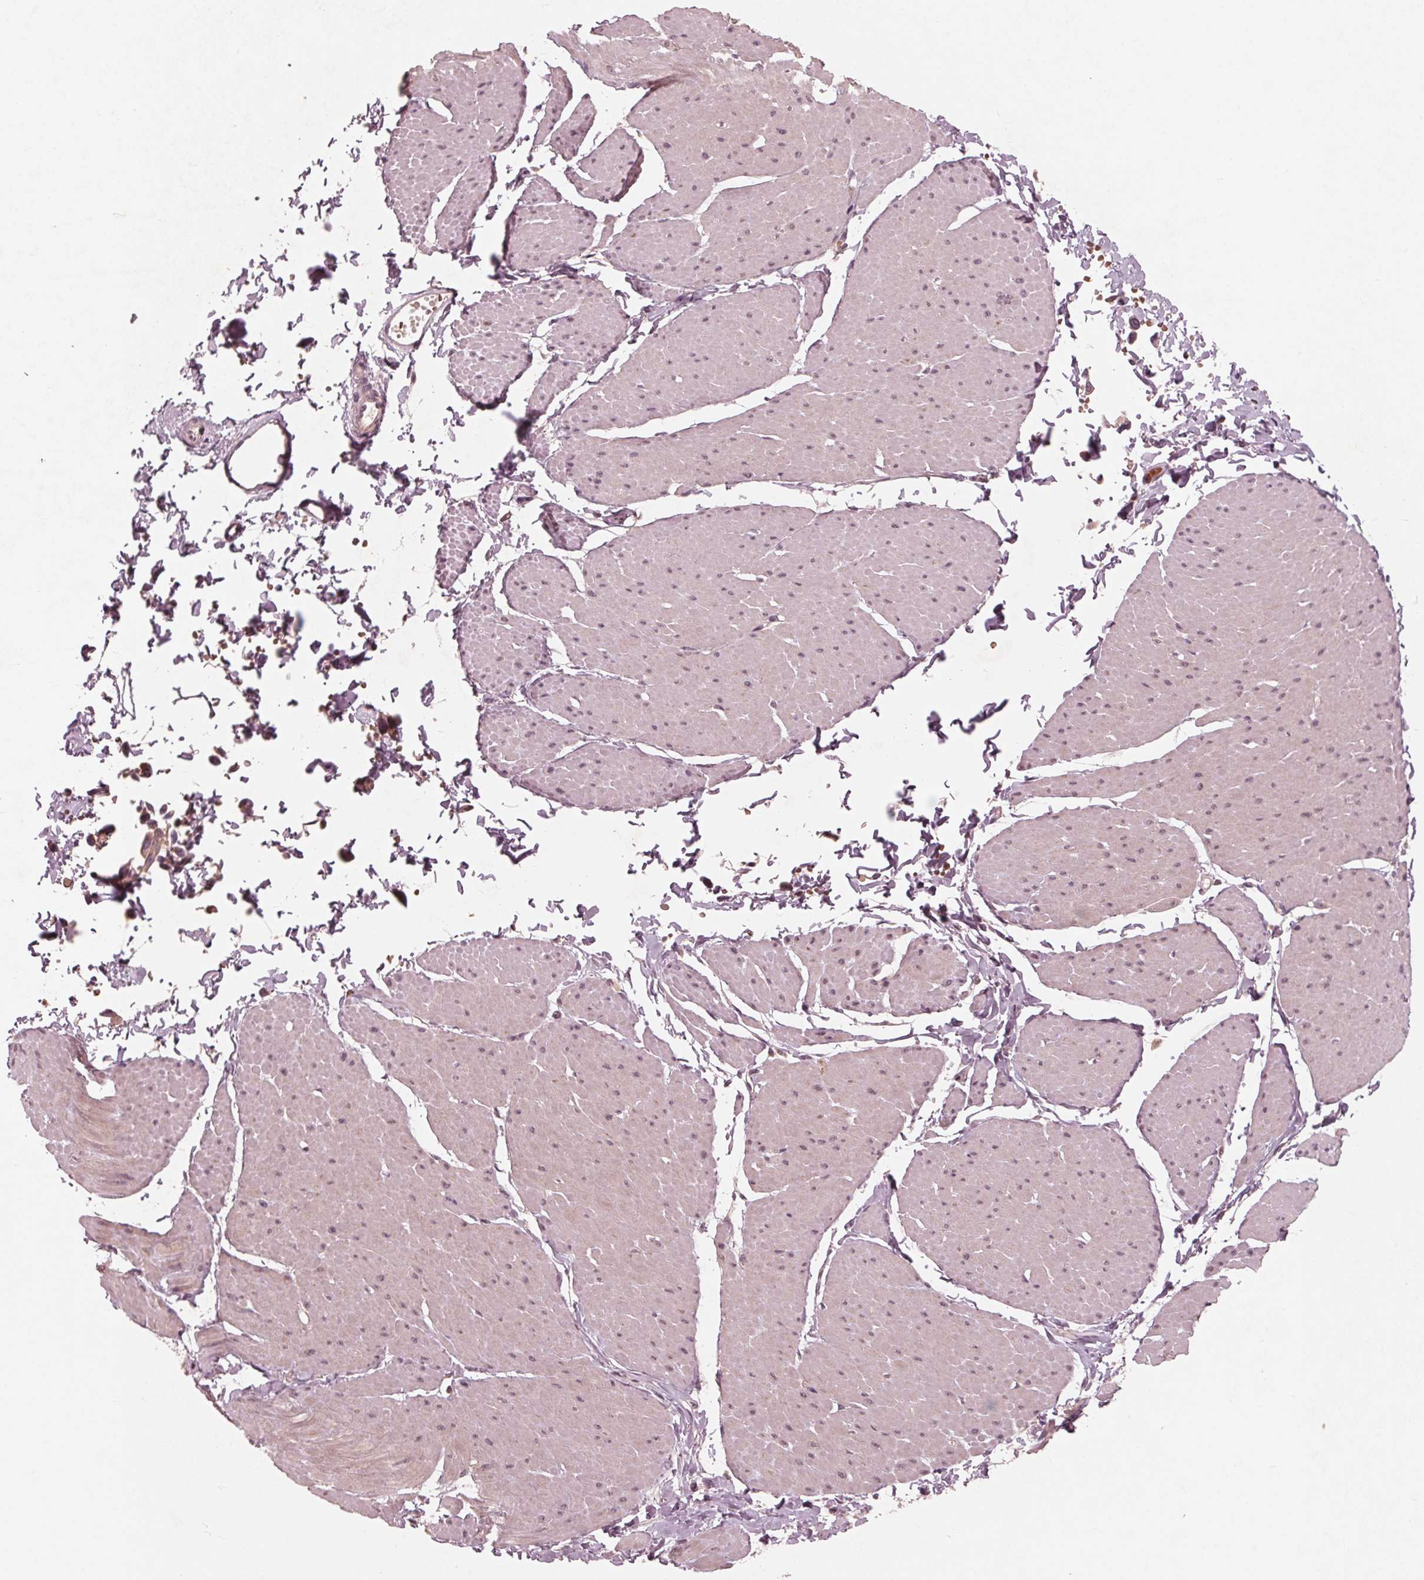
{"staining": {"intensity": "negative", "quantity": "none", "location": "none"}, "tissue": "adipose tissue", "cell_type": "Adipocytes", "image_type": "normal", "snomed": [{"axis": "morphology", "description": "Normal tissue, NOS"}, {"axis": "topography", "description": "Smooth muscle"}, {"axis": "topography", "description": "Peripheral nerve tissue"}], "caption": "Immunohistochemistry photomicrograph of benign adipose tissue: human adipose tissue stained with DAB reveals no significant protein staining in adipocytes.", "gene": "UBALD1", "patient": {"sex": "male", "age": 58}}